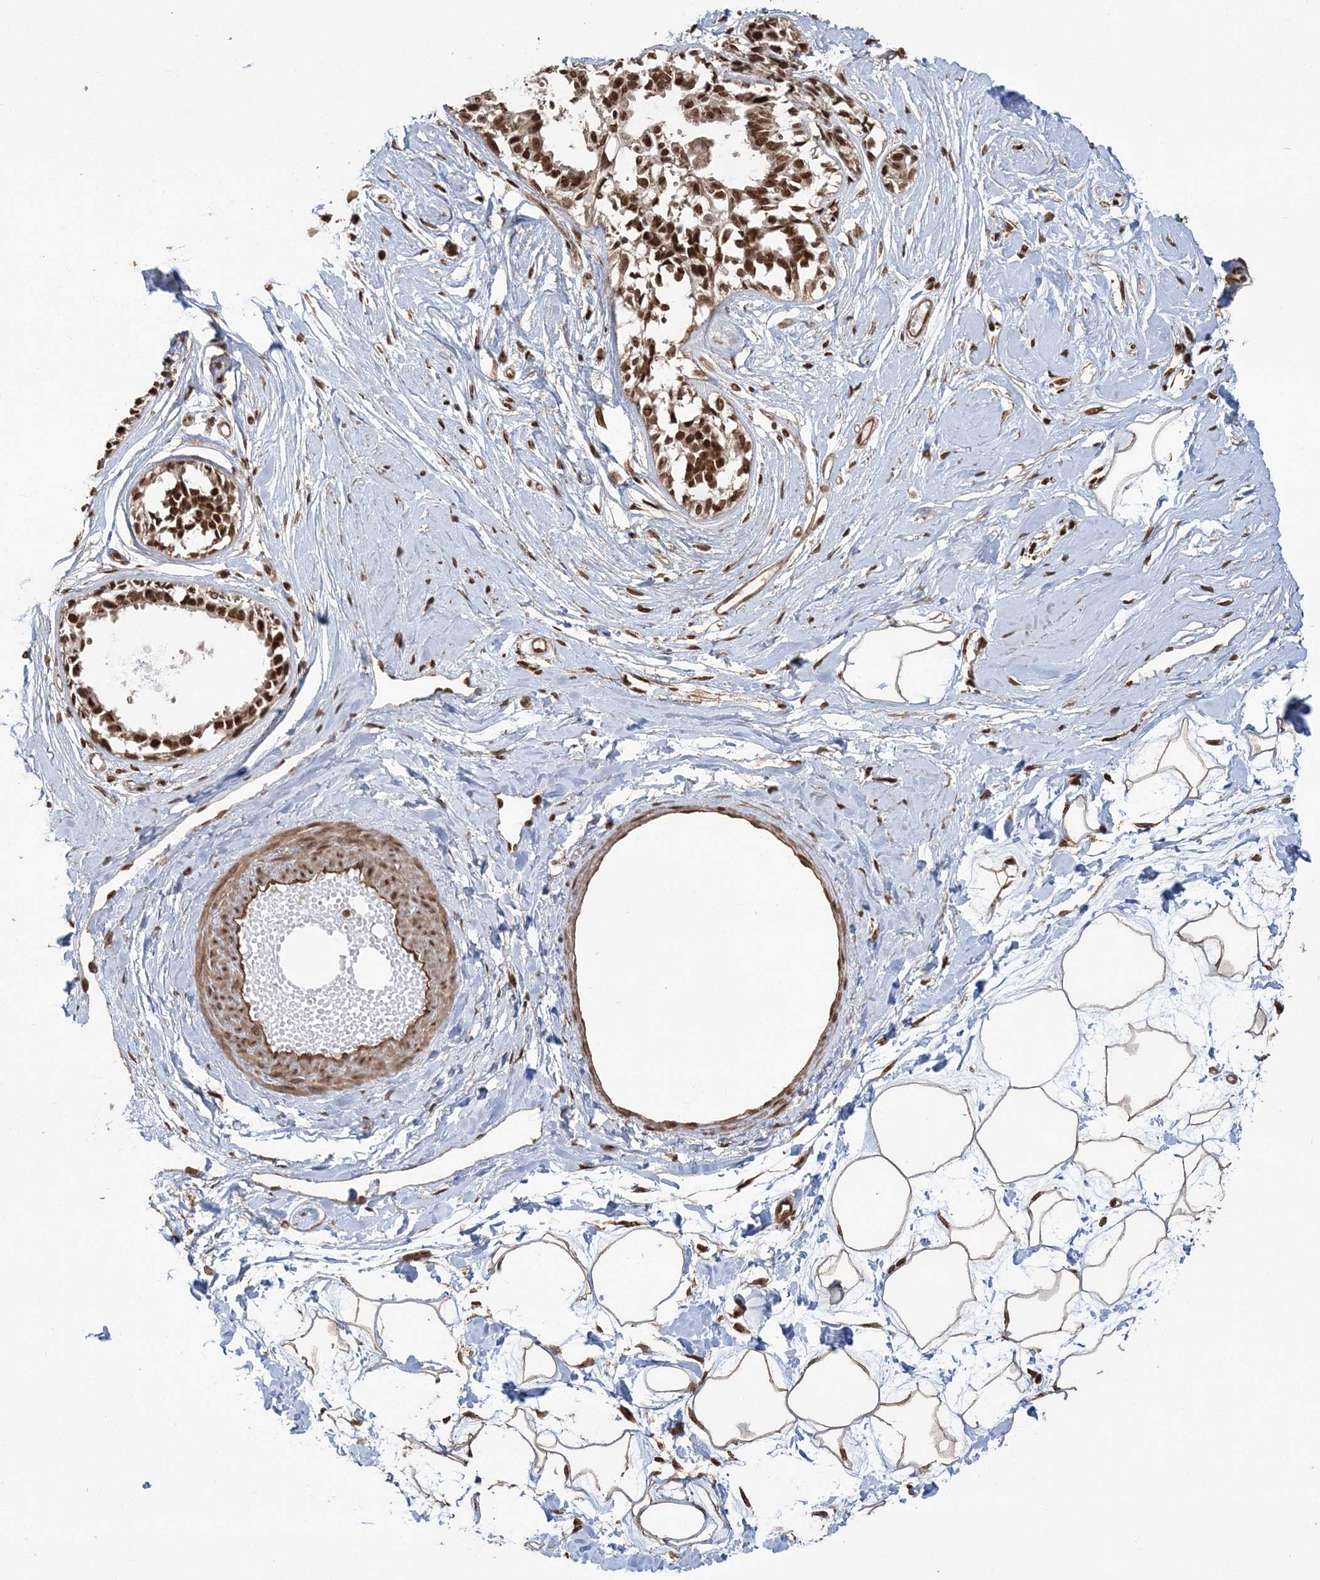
{"staining": {"intensity": "strong", "quantity": ">75%", "location": "nuclear"}, "tissue": "breast", "cell_type": "Adipocytes", "image_type": "normal", "snomed": [{"axis": "morphology", "description": "Normal tissue, NOS"}, {"axis": "topography", "description": "Breast"}], "caption": "Brown immunohistochemical staining in normal breast reveals strong nuclear expression in about >75% of adipocytes. (brown staining indicates protein expression, while blue staining denotes nuclei).", "gene": "ZNF839", "patient": {"sex": "female", "age": 45}}